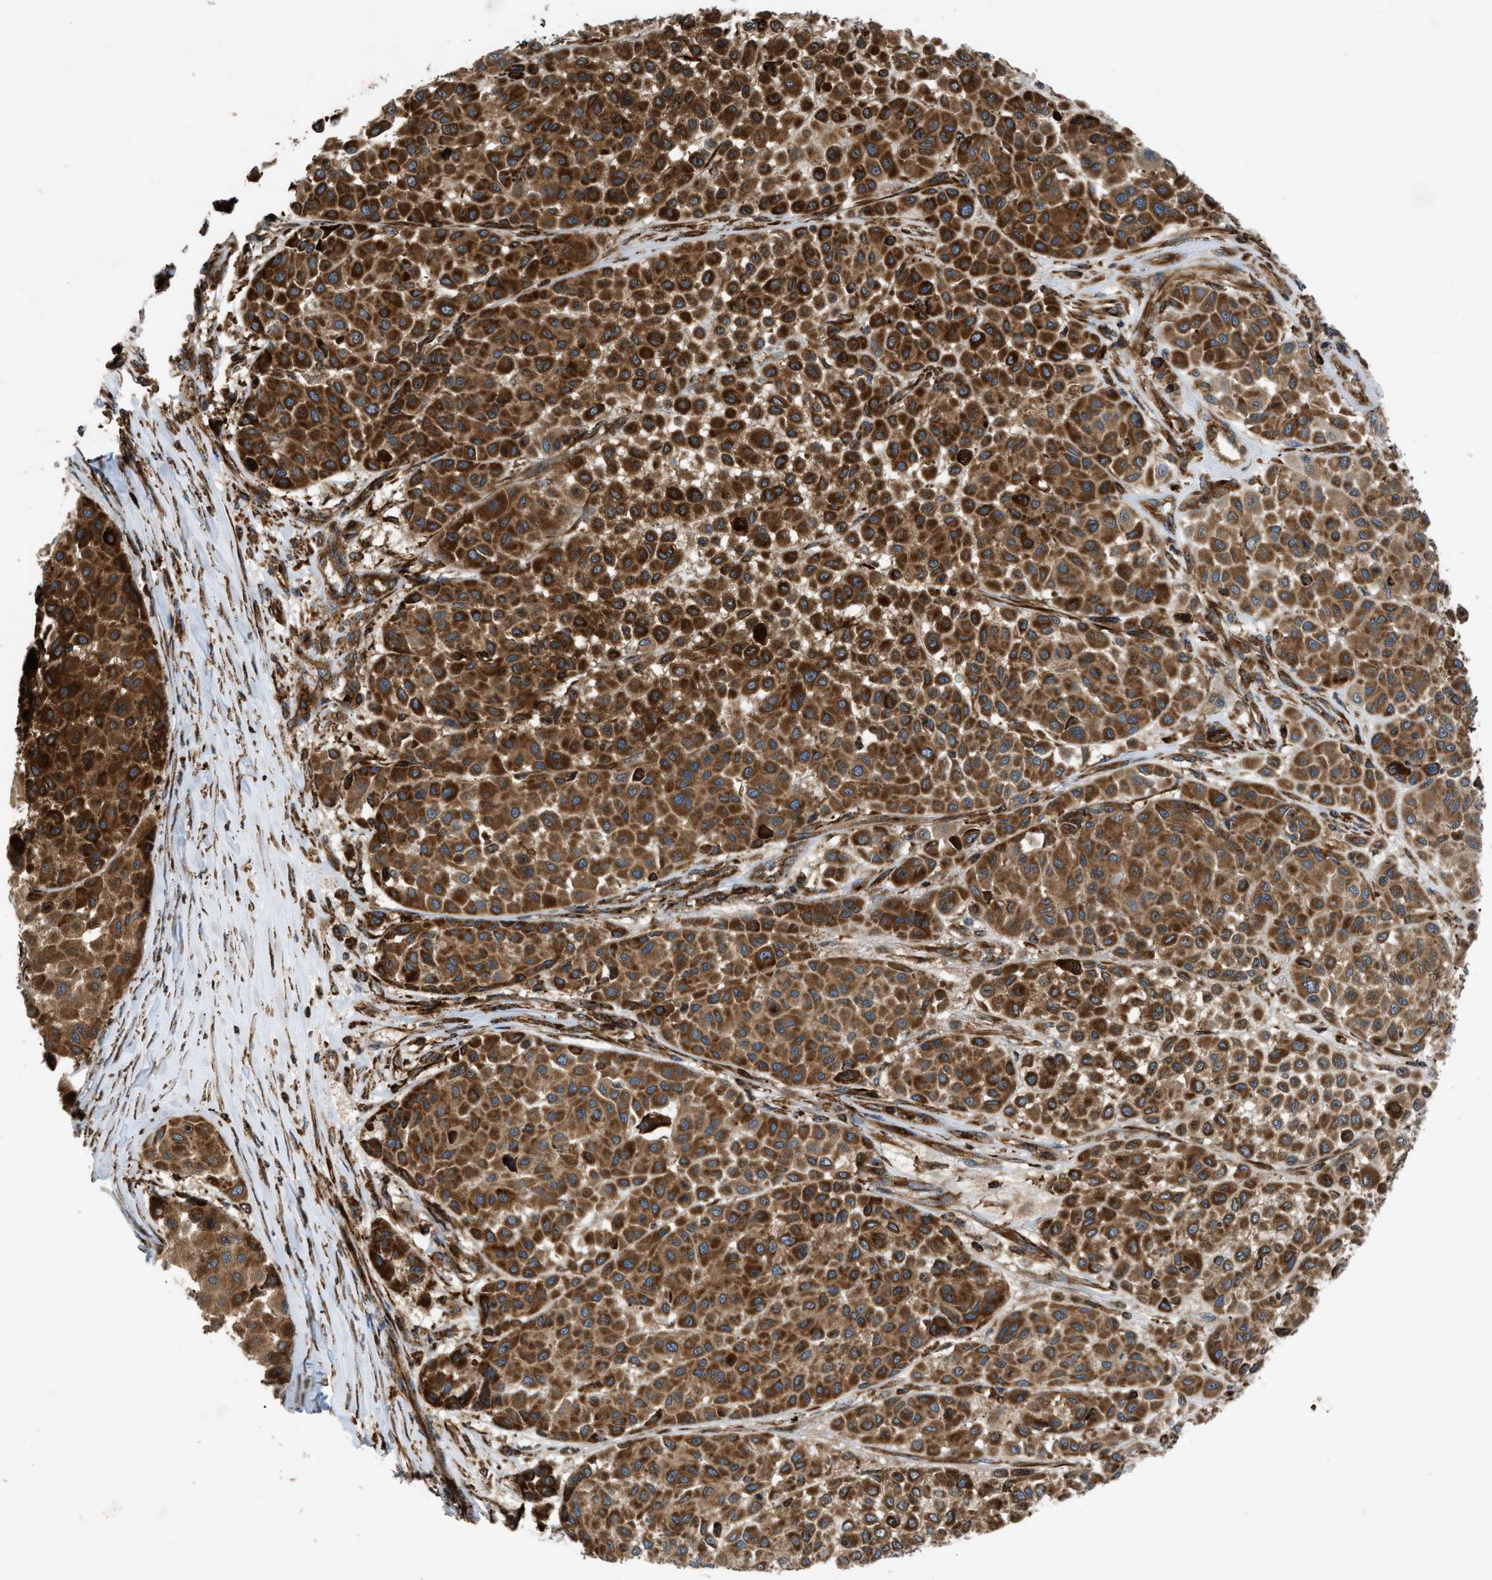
{"staining": {"intensity": "strong", "quantity": ">75%", "location": "cytoplasmic/membranous"}, "tissue": "melanoma", "cell_type": "Tumor cells", "image_type": "cancer", "snomed": [{"axis": "morphology", "description": "Malignant melanoma, Metastatic site"}, {"axis": "topography", "description": "Soft tissue"}], "caption": "A high-resolution image shows immunohistochemistry staining of melanoma, which reveals strong cytoplasmic/membranous positivity in approximately >75% of tumor cells.", "gene": "EGLN1", "patient": {"sex": "male", "age": 41}}